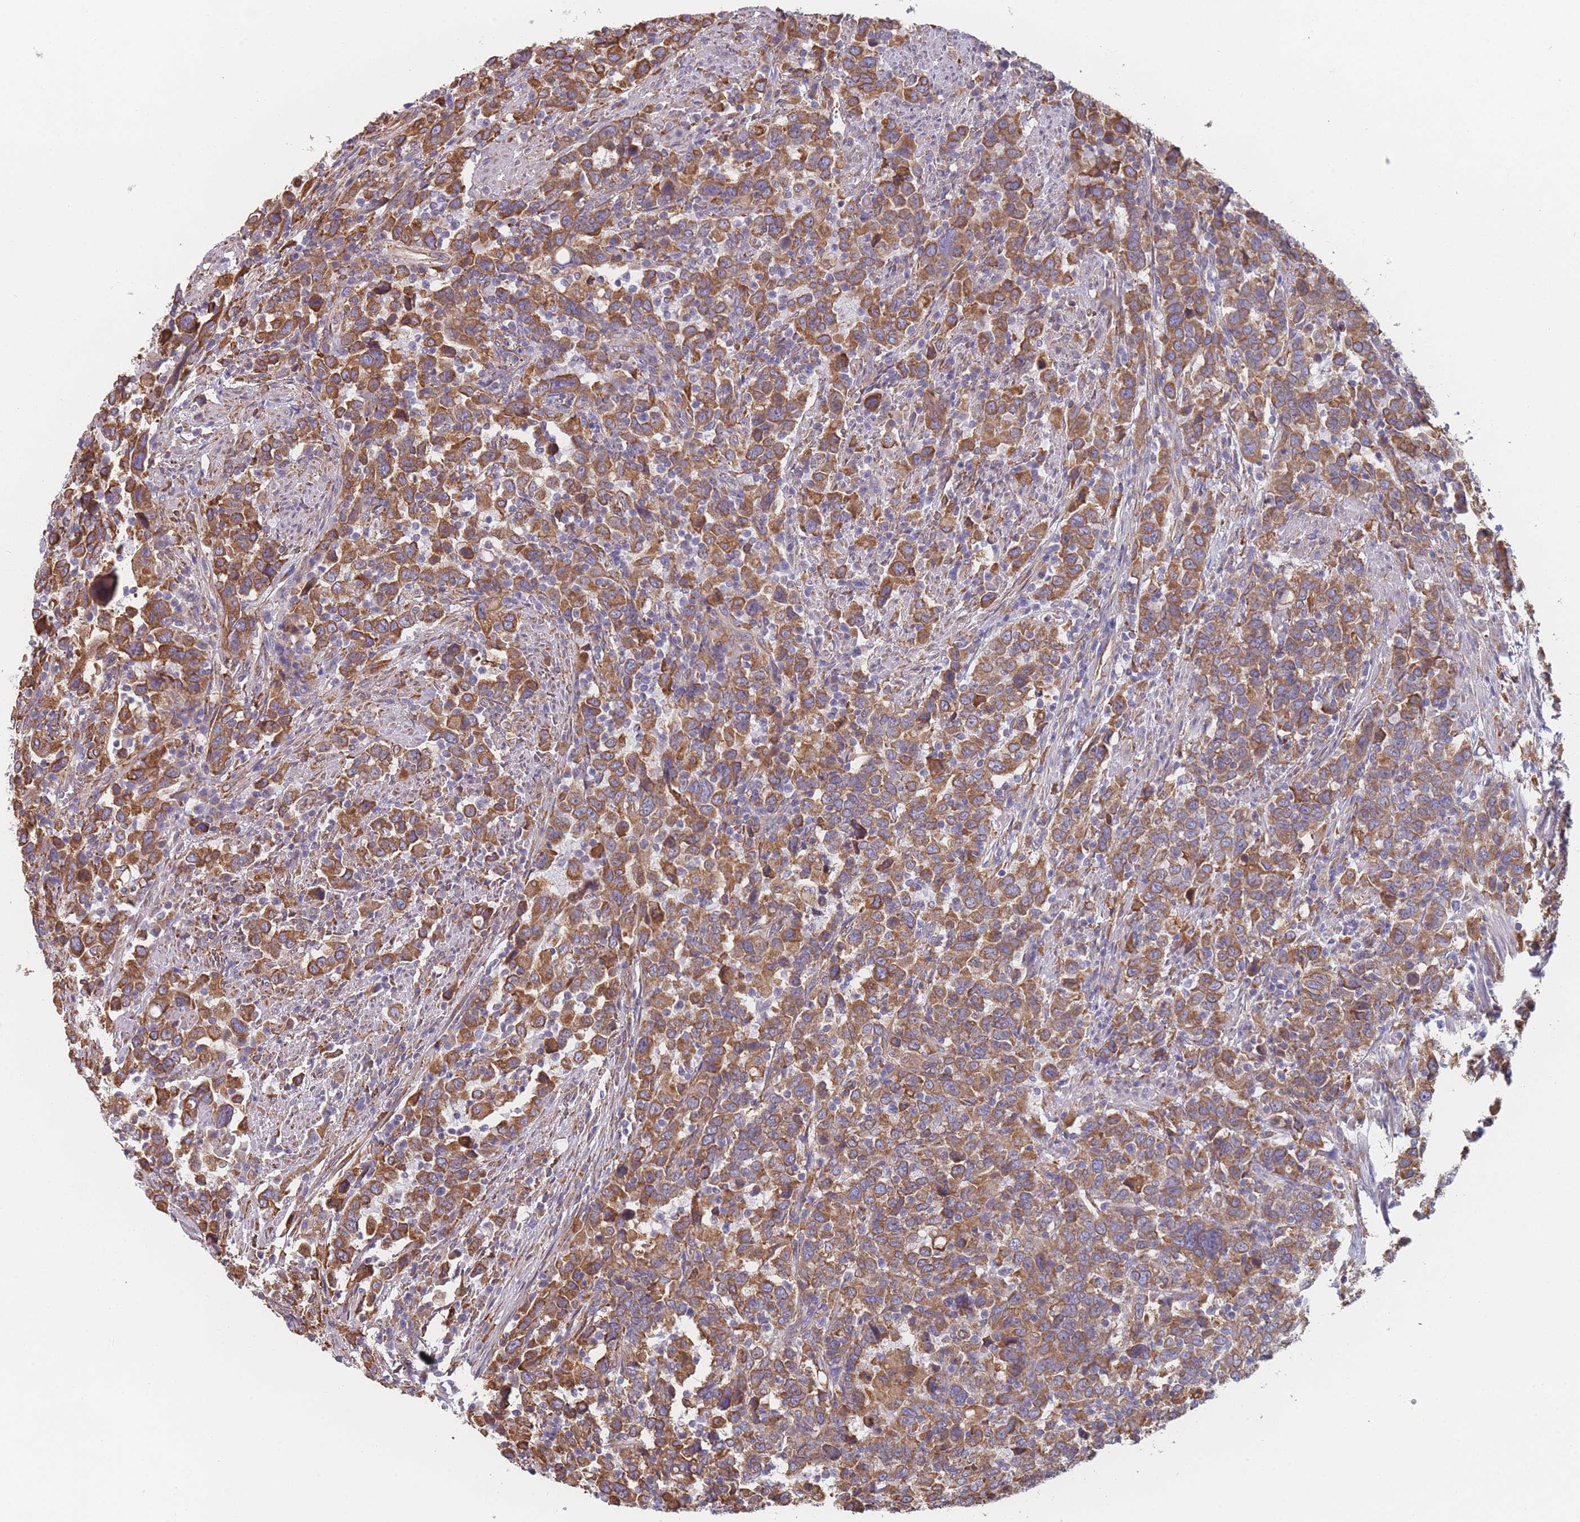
{"staining": {"intensity": "moderate", "quantity": ">75%", "location": "cytoplasmic/membranous"}, "tissue": "urothelial cancer", "cell_type": "Tumor cells", "image_type": "cancer", "snomed": [{"axis": "morphology", "description": "Urothelial carcinoma, High grade"}, {"axis": "topography", "description": "Urinary bladder"}], "caption": "Protein positivity by immunohistochemistry (IHC) shows moderate cytoplasmic/membranous staining in approximately >75% of tumor cells in high-grade urothelial carcinoma.", "gene": "OR7C2", "patient": {"sex": "male", "age": 61}}